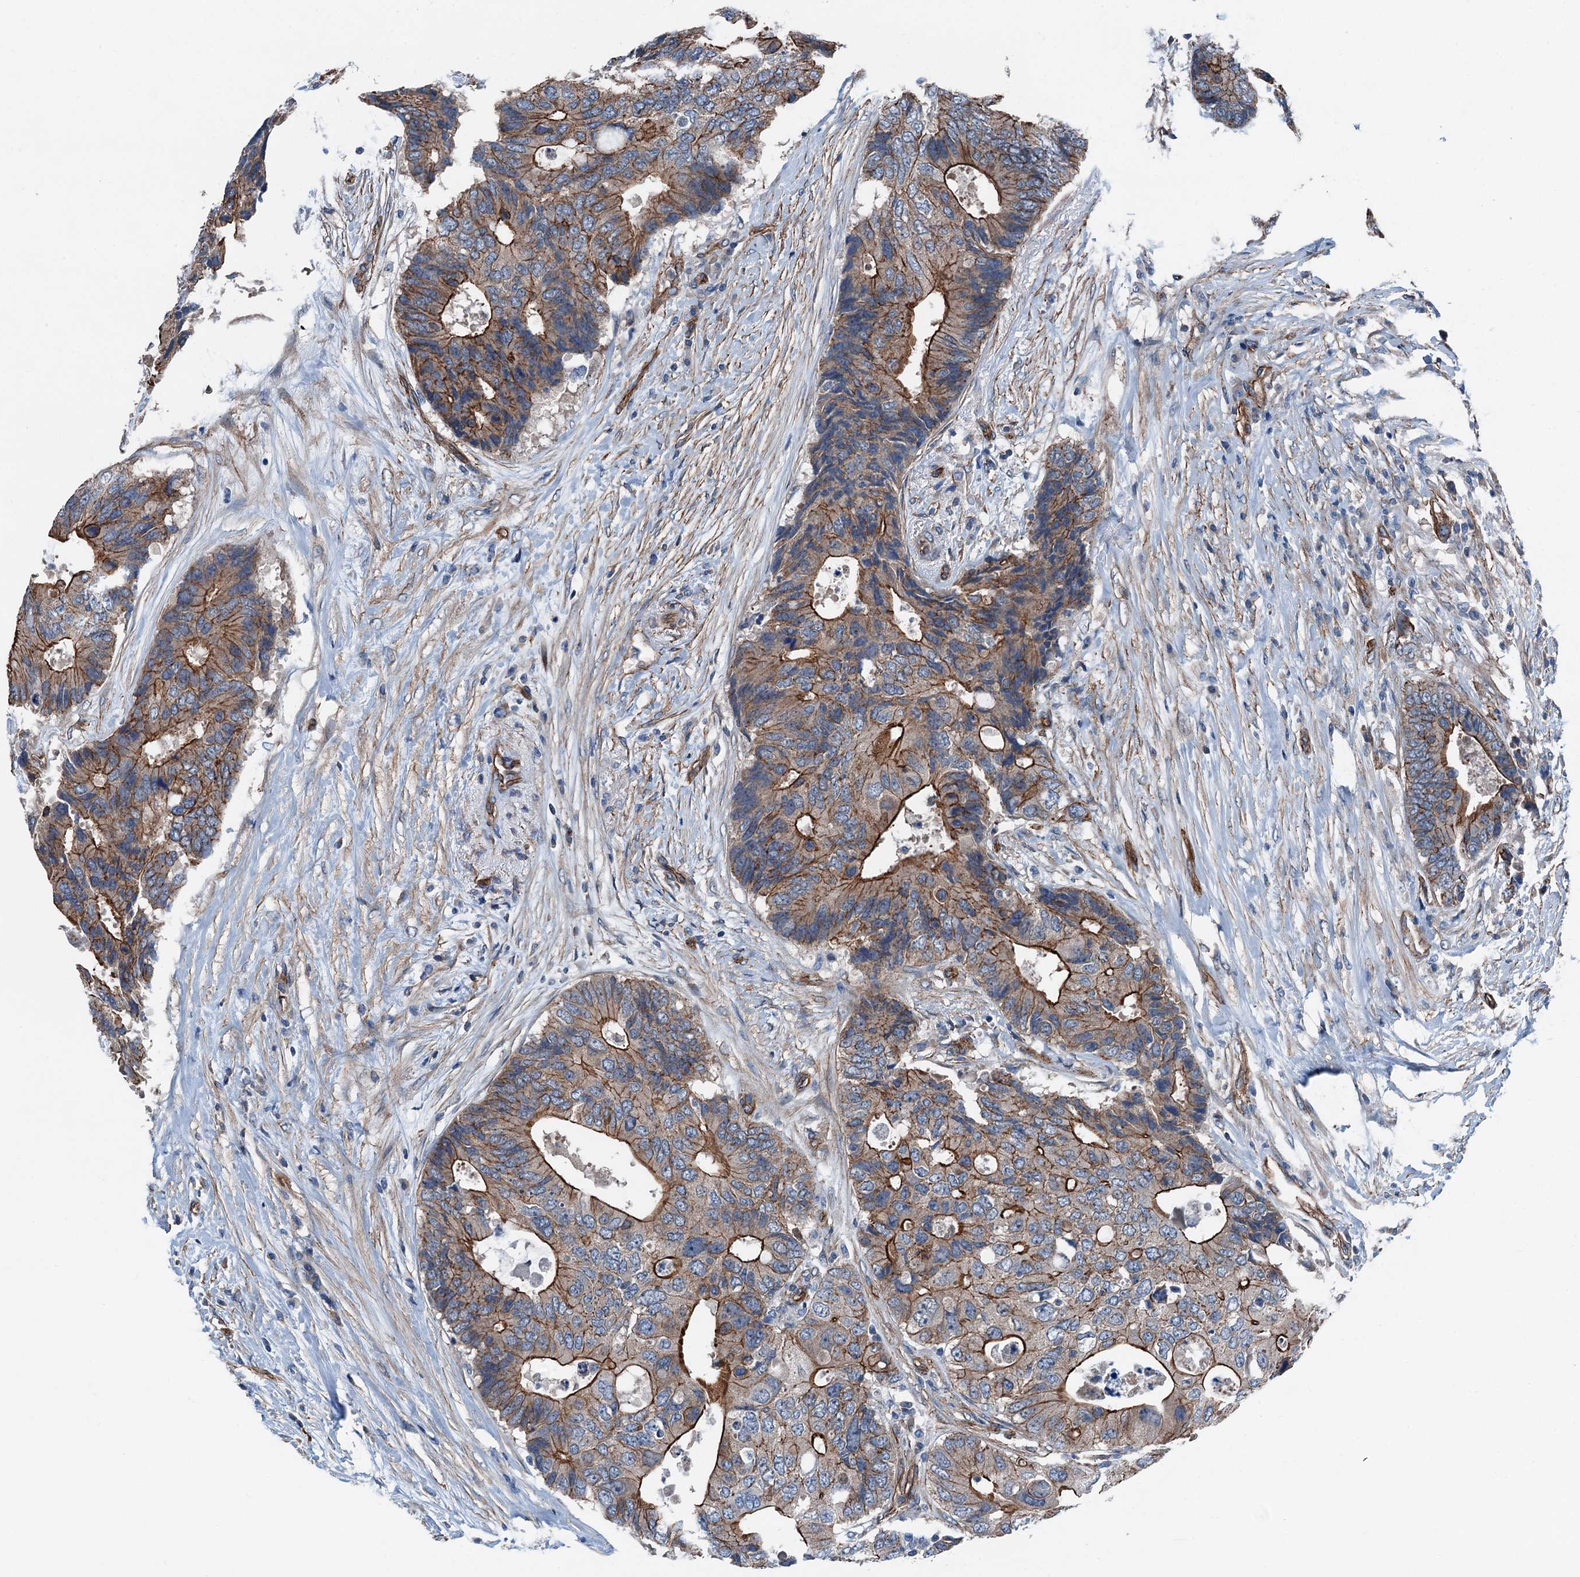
{"staining": {"intensity": "strong", "quantity": "25%-75%", "location": "cytoplasmic/membranous"}, "tissue": "colorectal cancer", "cell_type": "Tumor cells", "image_type": "cancer", "snomed": [{"axis": "morphology", "description": "Adenocarcinoma, NOS"}, {"axis": "topography", "description": "Colon"}], "caption": "IHC (DAB (3,3'-diaminobenzidine)) staining of colorectal cancer (adenocarcinoma) demonstrates strong cytoplasmic/membranous protein expression in approximately 25%-75% of tumor cells. The staining is performed using DAB (3,3'-diaminobenzidine) brown chromogen to label protein expression. The nuclei are counter-stained blue using hematoxylin.", "gene": "NMRAL1", "patient": {"sex": "male", "age": 71}}